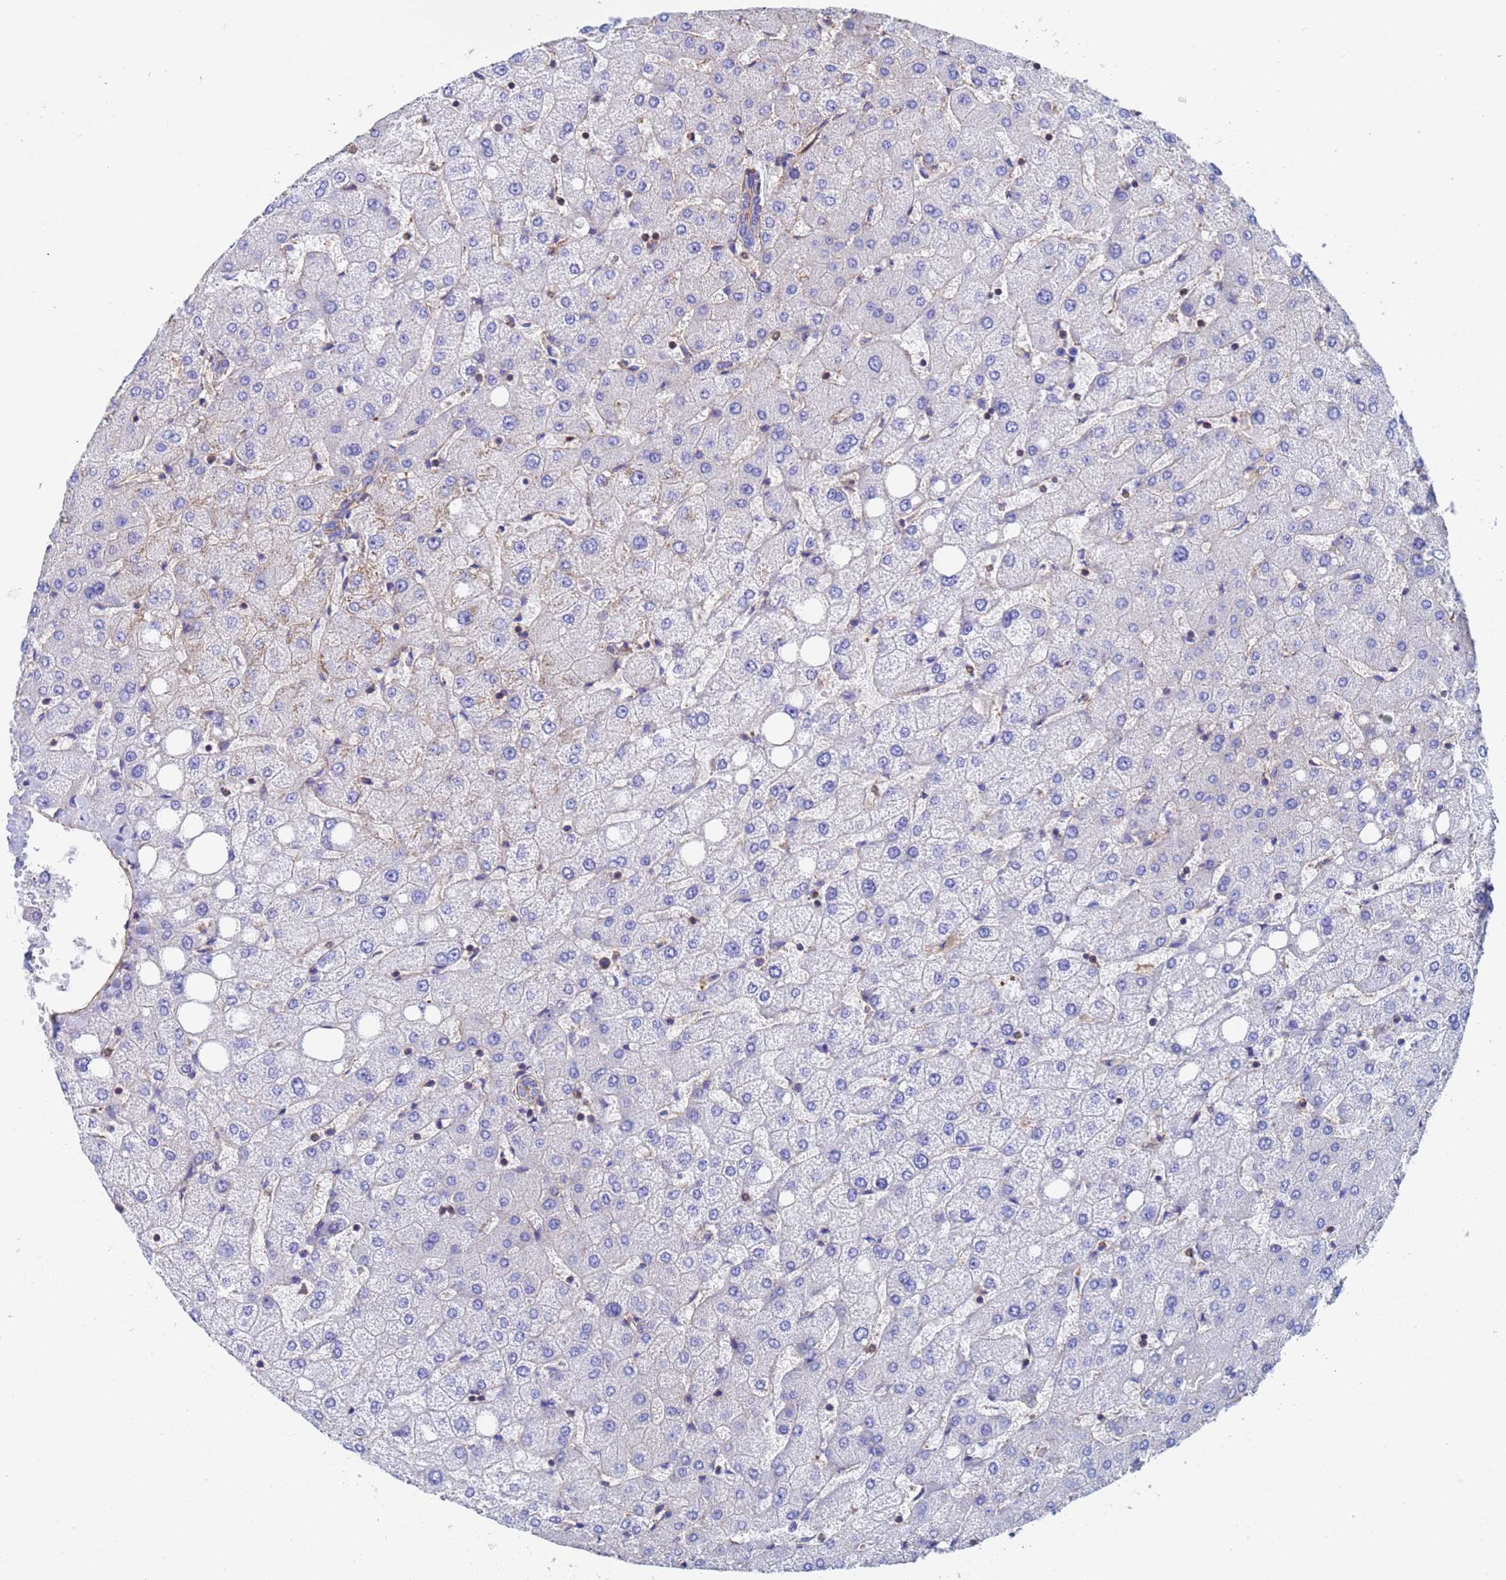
{"staining": {"intensity": "weak", "quantity": "25%-75%", "location": "cytoplasmic/membranous"}, "tissue": "liver", "cell_type": "Cholangiocytes", "image_type": "normal", "snomed": [{"axis": "morphology", "description": "Normal tissue, NOS"}, {"axis": "topography", "description": "Liver"}], "caption": "This photomicrograph reveals immunohistochemistry (IHC) staining of normal liver, with low weak cytoplasmic/membranous positivity in approximately 25%-75% of cholangiocytes.", "gene": "MYL12A", "patient": {"sex": "female", "age": 54}}